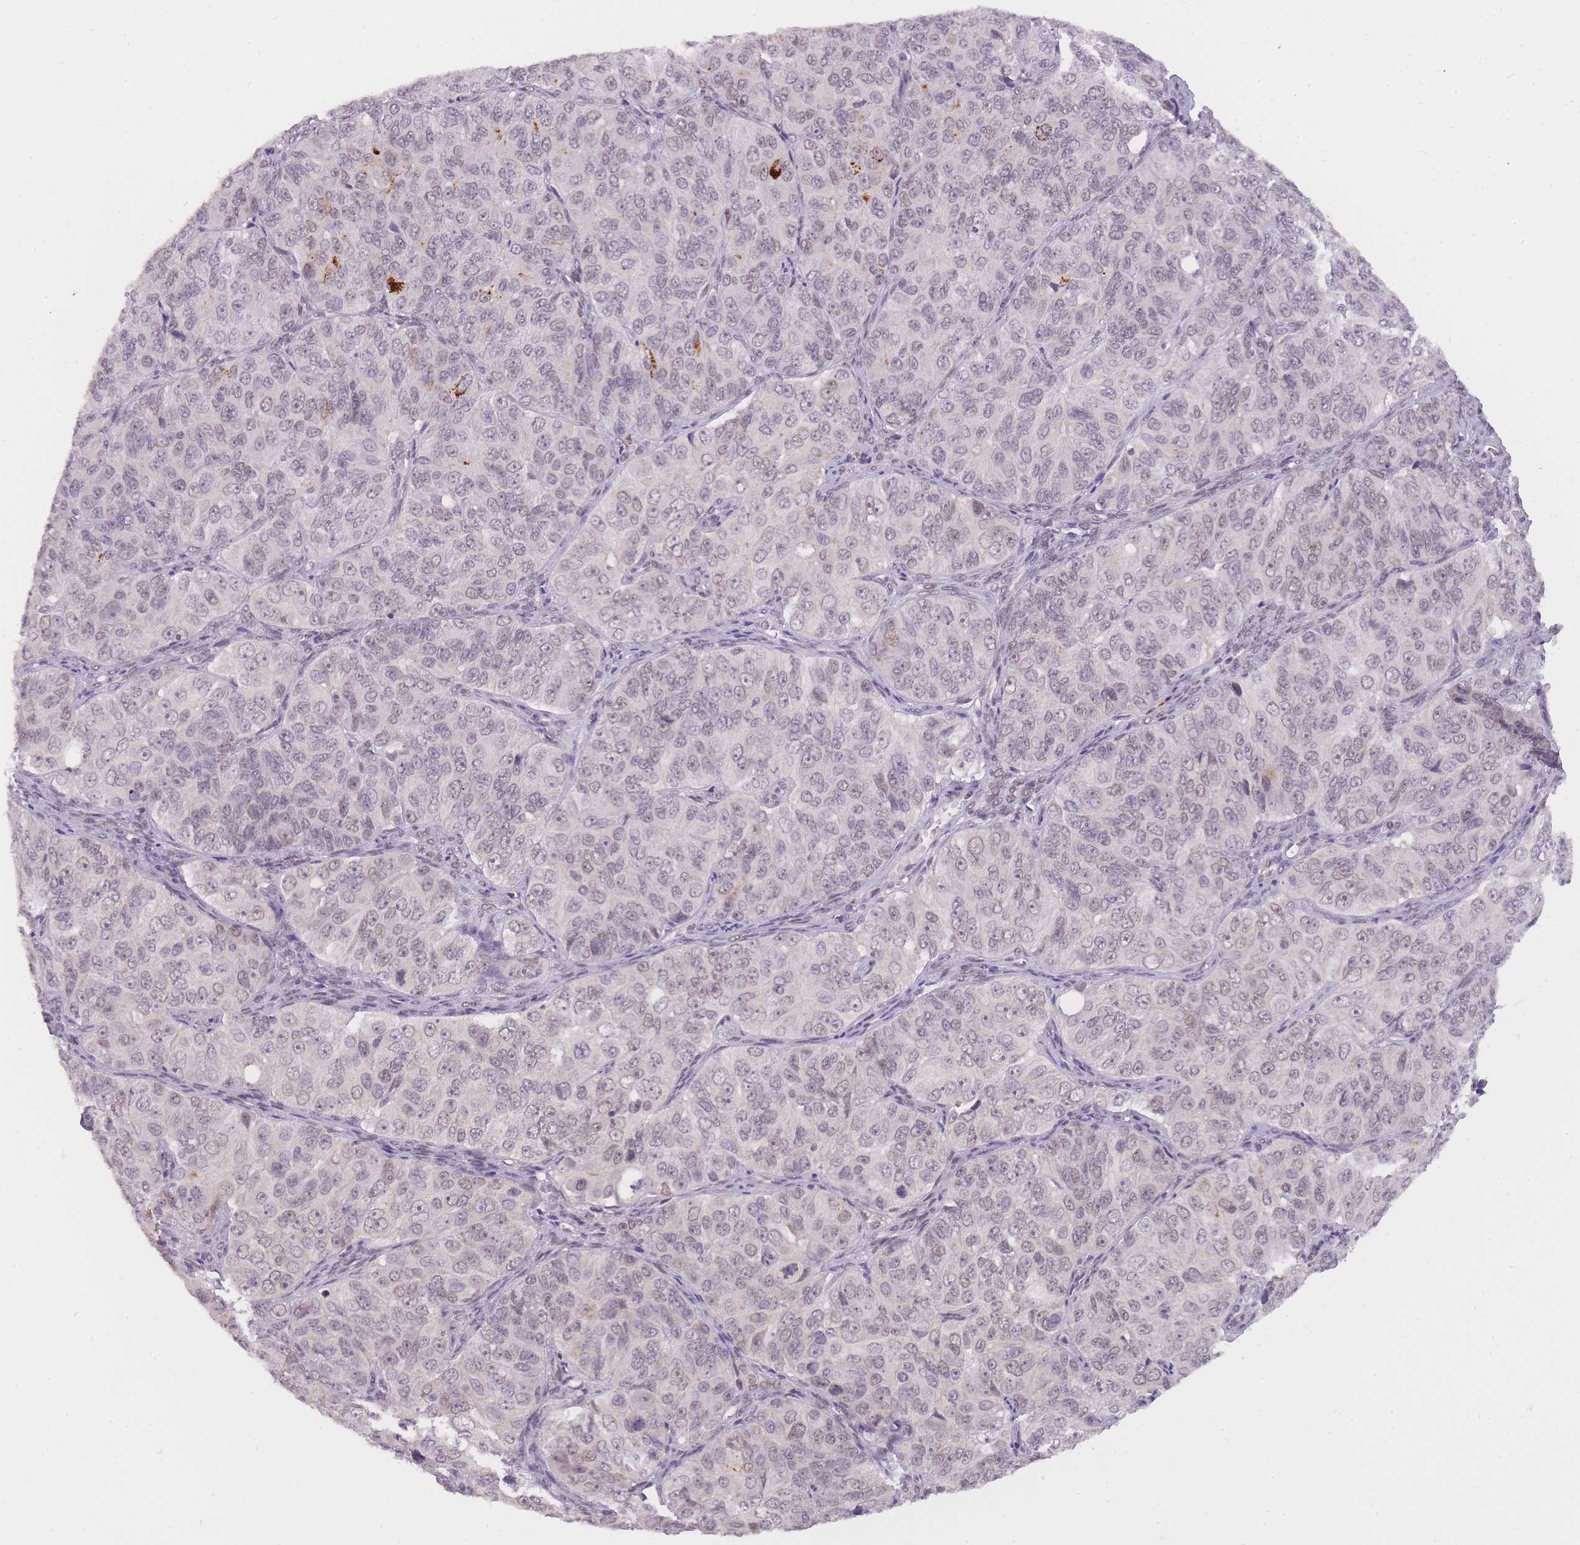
{"staining": {"intensity": "weak", "quantity": "25%-75%", "location": "nuclear"}, "tissue": "ovarian cancer", "cell_type": "Tumor cells", "image_type": "cancer", "snomed": [{"axis": "morphology", "description": "Carcinoma, endometroid"}, {"axis": "topography", "description": "Ovary"}], "caption": "Immunohistochemistry (IHC) of human ovarian cancer (endometroid carcinoma) demonstrates low levels of weak nuclear staining in about 25%-75% of tumor cells.", "gene": "TIGD1", "patient": {"sex": "female", "age": 51}}